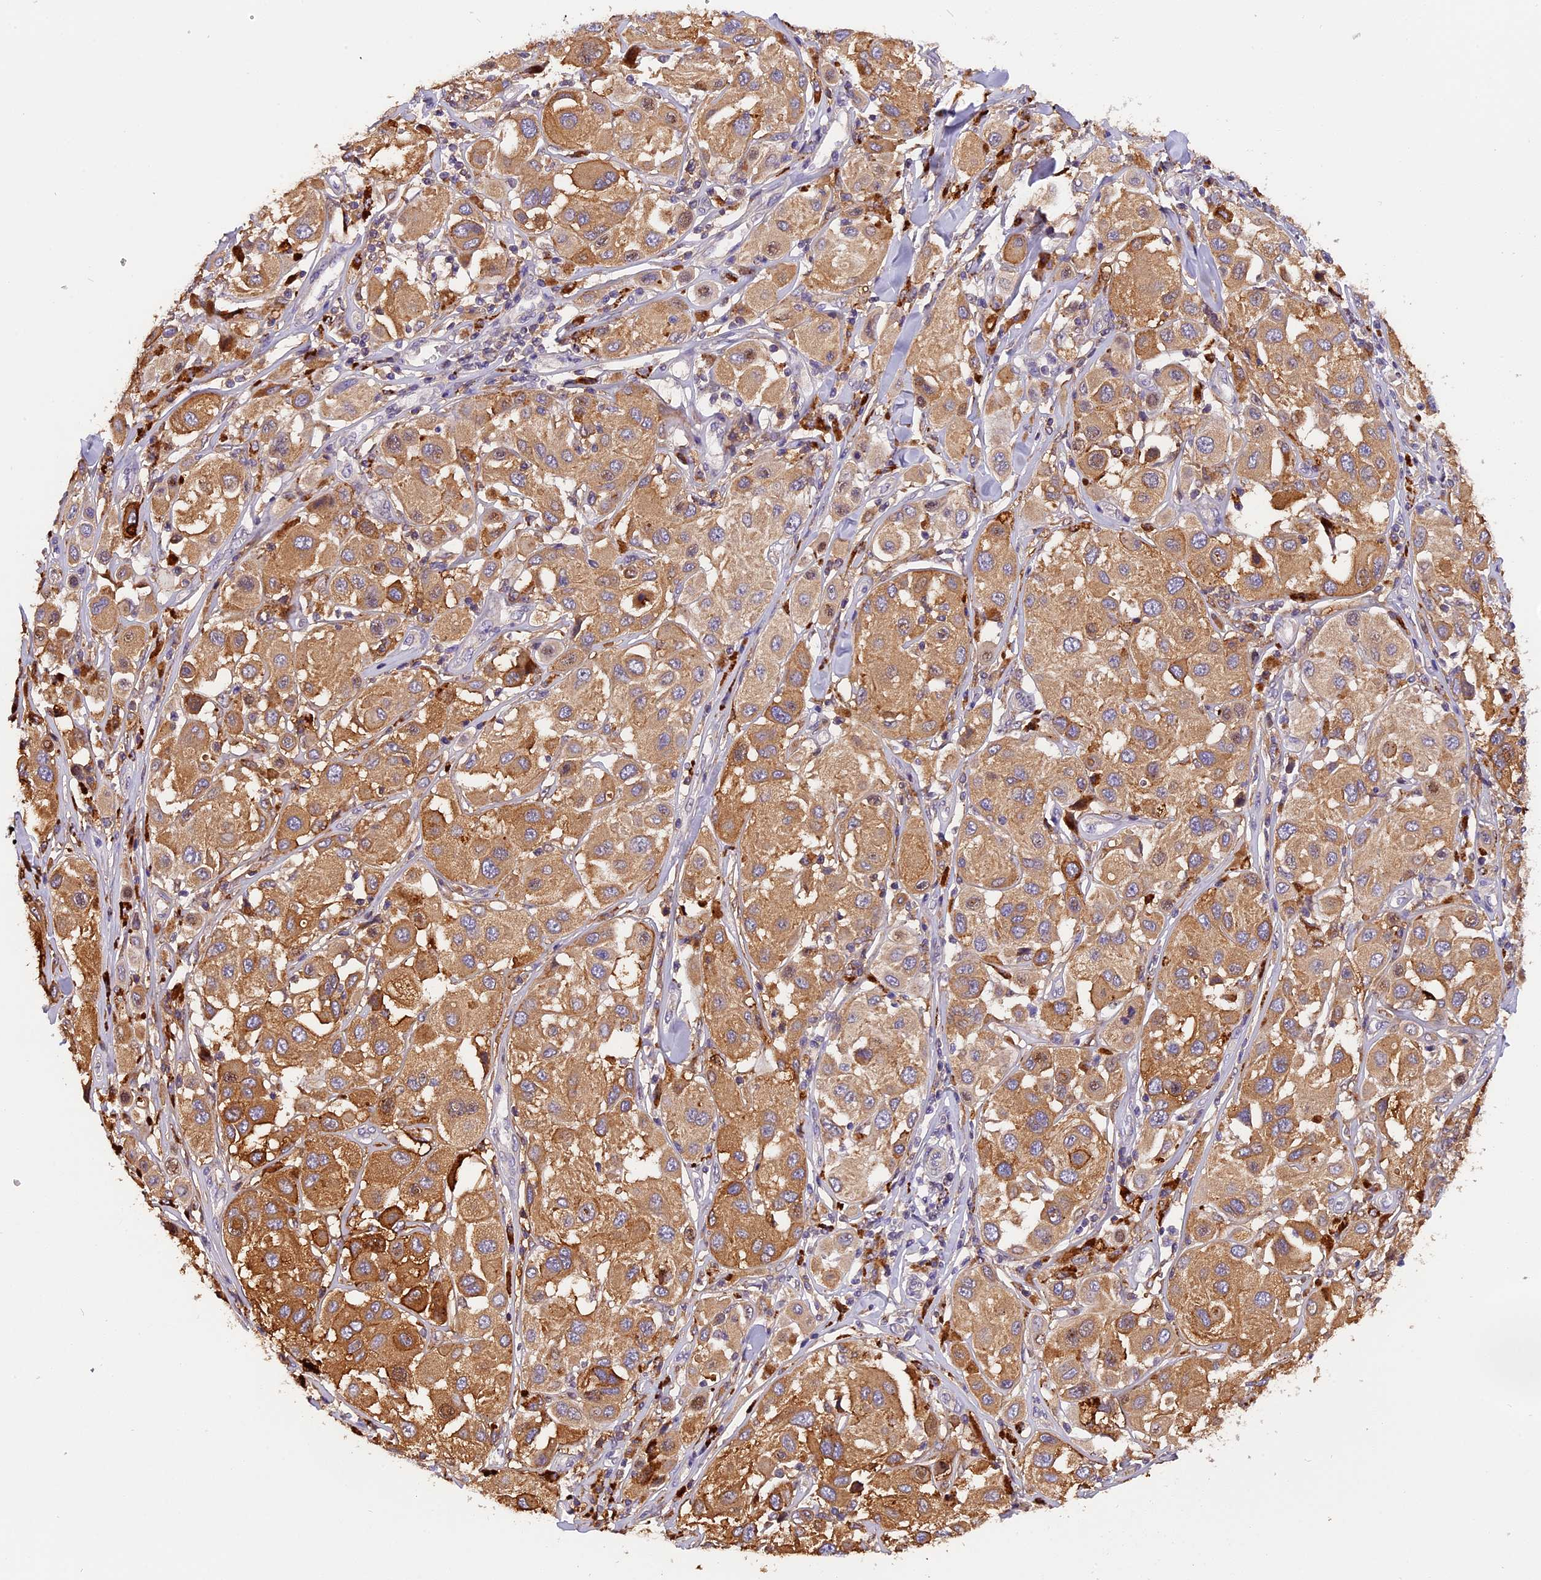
{"staining": {"intensity": "moderate", "quantity": ">75%", "location": "cytoplasmic/membranous"}, "tissue": "melanoma", "cell_type": "Tumor cells", "image_type": "cancer", "snomed": [{"axis": "morphology", "description": "Malignant melanoma, Metastatic site"}, {"axis": "topography", "description": "Skin"}], "caption": "Moderate cytoplasmic/membranous expression for a protein is present in approximately >75% of tumor cells of malignant melanoma (metastatic site) using immunohistochemistry.", "gene": "COPE", "patient": {"sex": "male", "age": 41}}